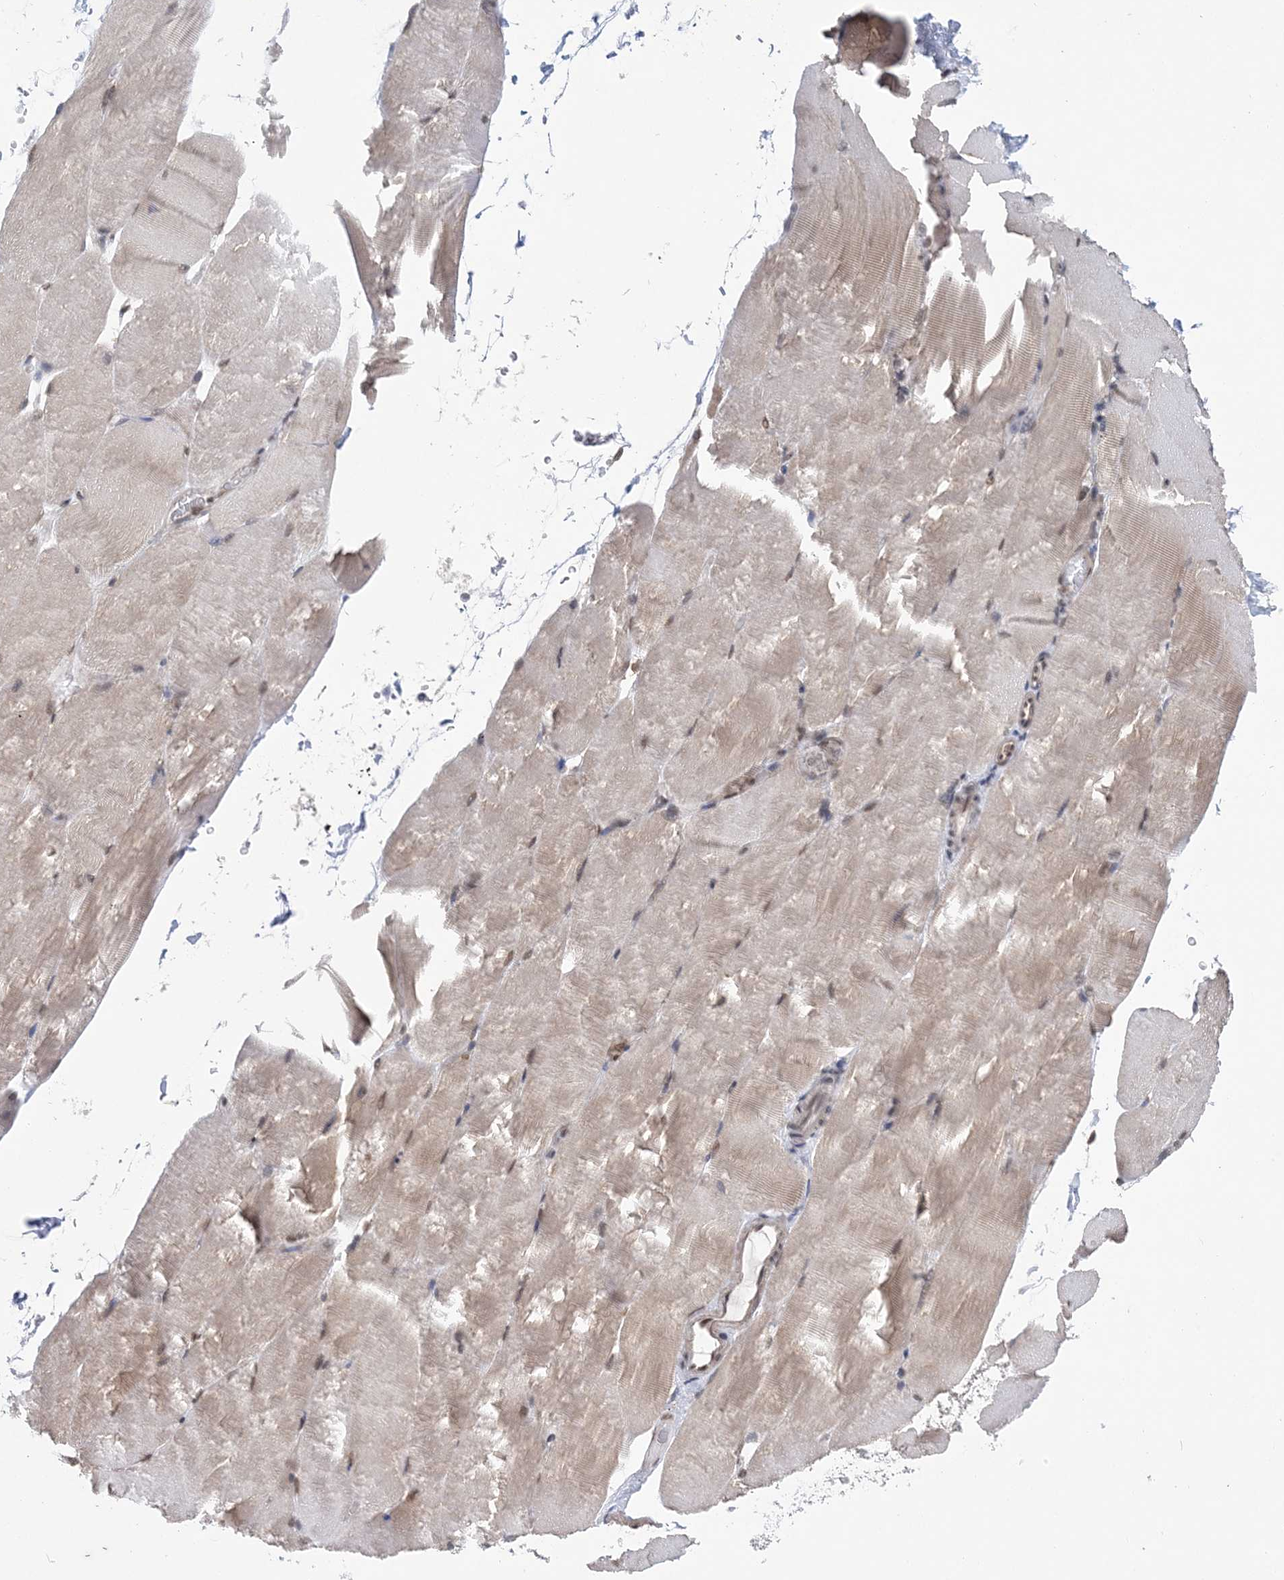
{"staining": {"intensity": "moderate", "quantity": ">75%", "location": "nuclear"}, "tissue": "skeletal muscle", "cell_type": "Myocytes", "image_type": "normal", "snomed": [{"axis": "morphology", "description": "Normal tissue, NOS"}, {"axis": "topography", "description": "Skeletal muscle"}, {"axis": "topography", "description": "Parathyroid gland"}], "caption": "Unremarkable skeletal muscle displays moderate nuclear positivity in about >75% of myocytes, visualized by immunohistochemistry. The staining was performed using DAB, with brown indicating positive protein expression. Nuclei are stained blue with hematoxylin.", "gene": "CCDC152", "patient": {"sex": "female", "age": 37}}